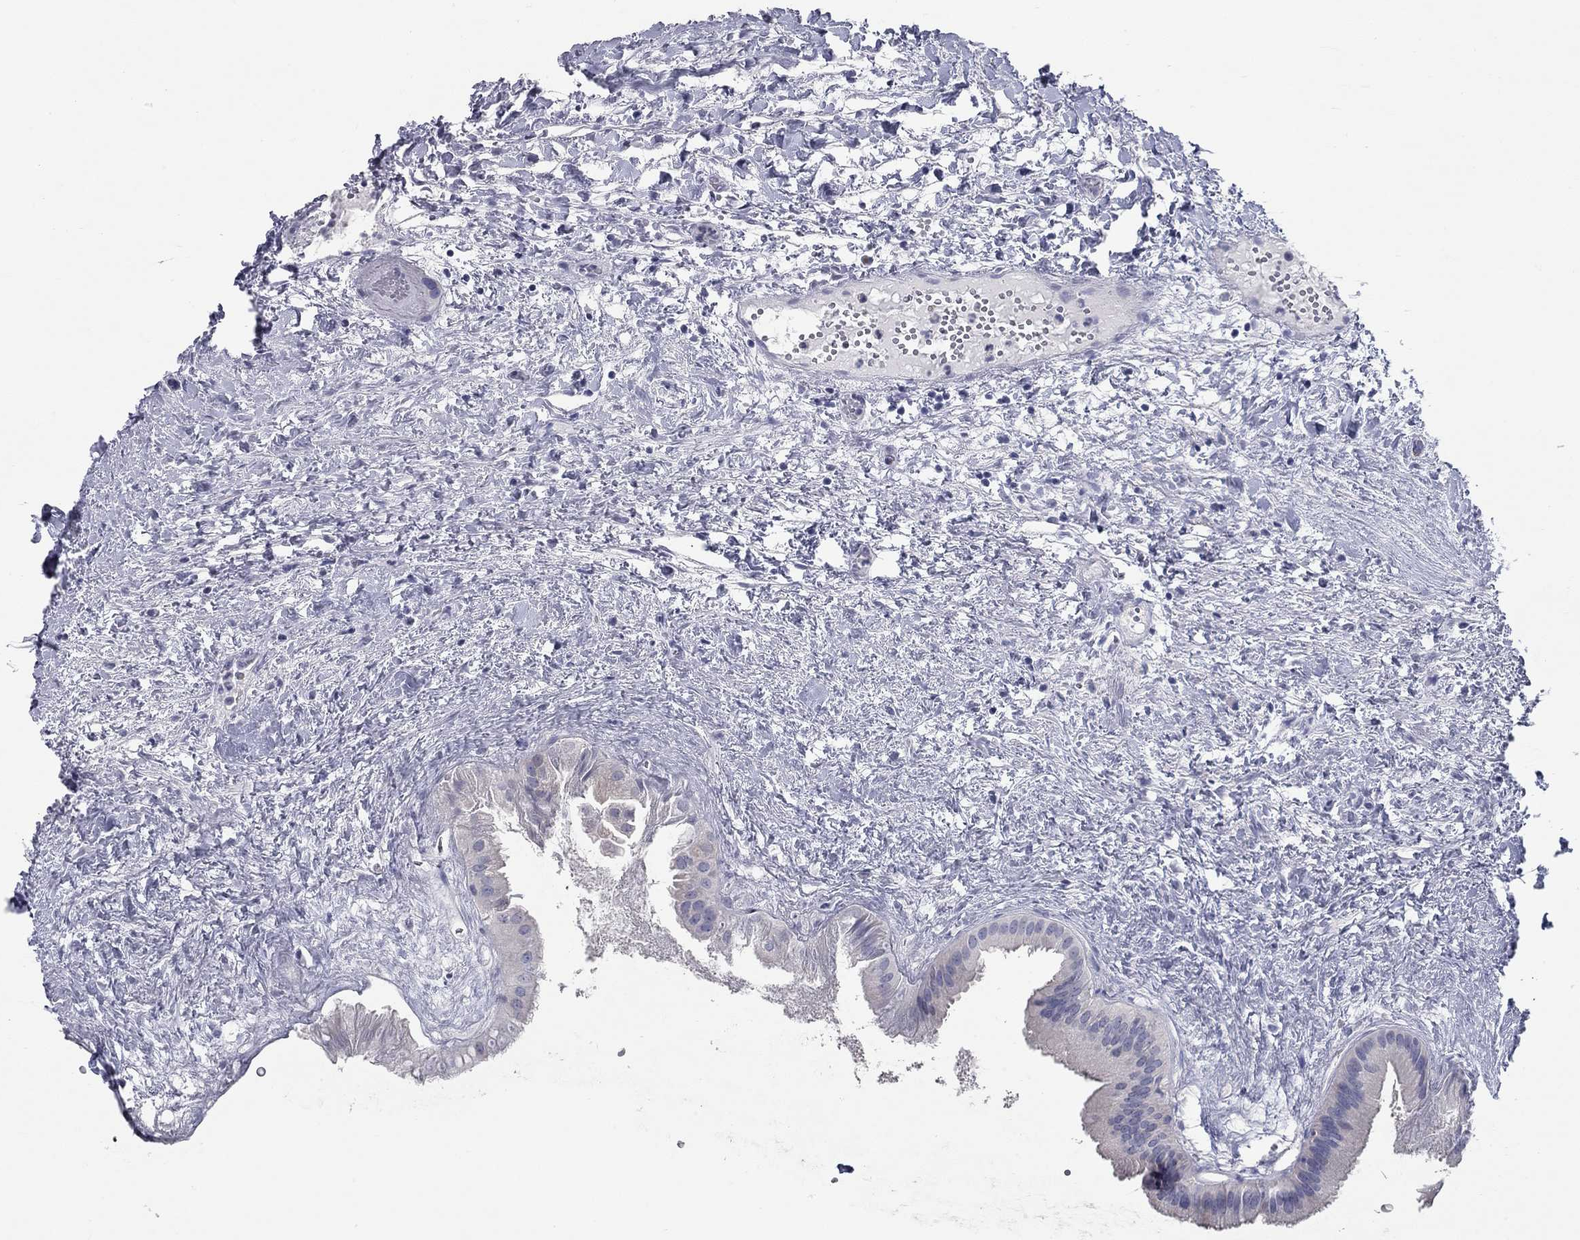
{"staining": {"intensity": "weak", "quantity": "<25%", "location": "cytoplasmic/membranous"}, "tissue": "gallbladder", "cell_type": "Glandular cells", "image_type": "normal", "snomed": [{"axis": "morphology", "description": "Normal tissue, NOS"}, {"axis": "topography", "description": "Gallbladder"}], "caption": "High magnification brightfield microscopy of unremarkable gallbladder stained with DAB (3,3'-diaminobenzidine) (brown) and counterstained with hematoxylin (blue): glandular cells show no significant staining. Brightfield microscopy of immunohistochemistry stained with DAB (3,3'-diaminobenzidine) (brown) and hematoxylin (blue), captured at high magnification.", "gene": "TAC1", "patient": {"sex": "male", "age": 70}}